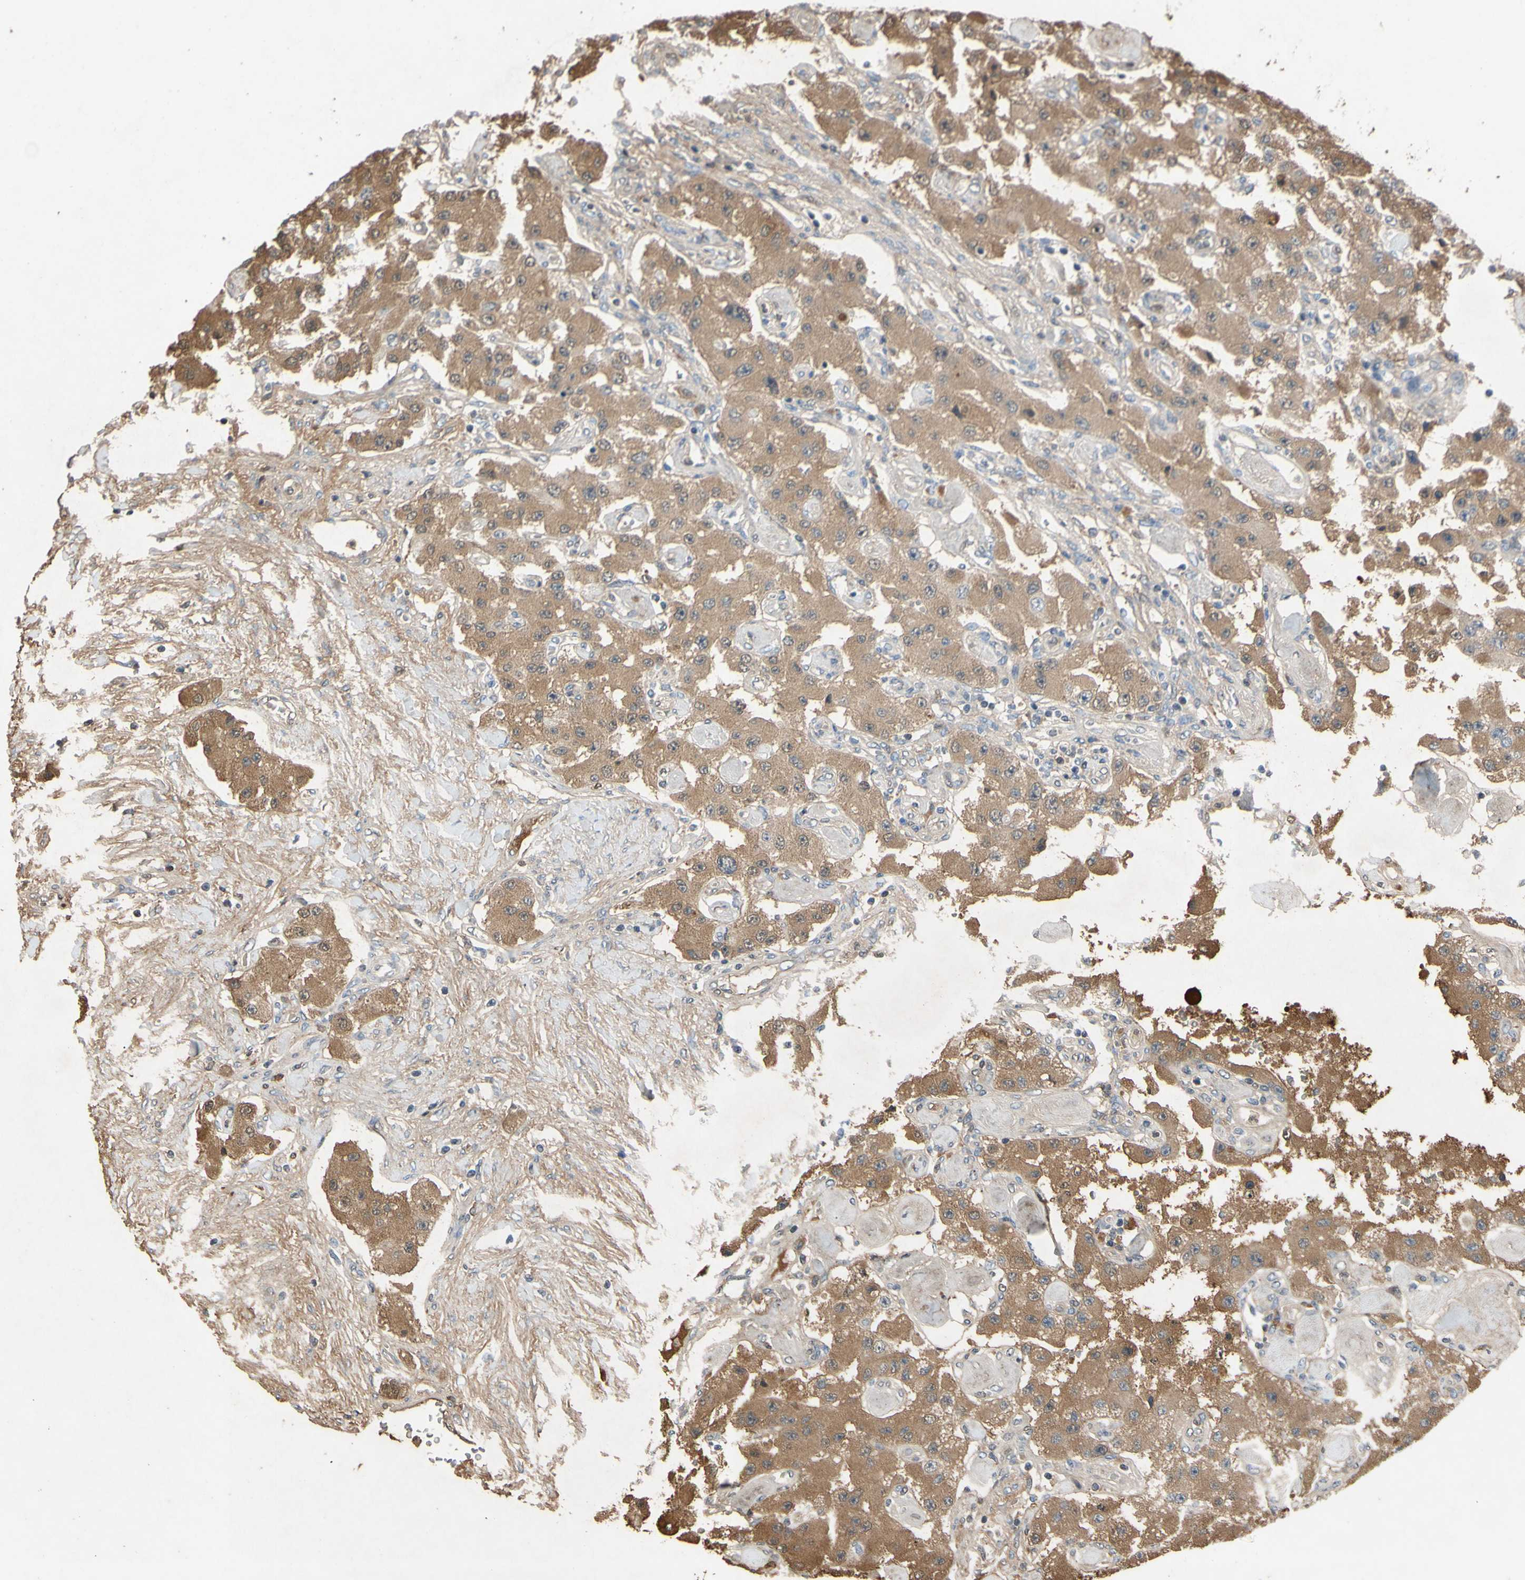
{"staining": {"intensity": "moderate", "quantity": "25%-75%", "location": "cytoplasmic/membranous"}, "tissue": "carcinoid", "cell_type": "Tumor cells", "image_type": "cancer", "snomed": [{"axis": "morphology", "description": "Carcinoid, malignant, NOS"}, {"axis": "topography", "description": "Pancreas"}], "caption": "Human carcinoid stained with a brown dye shows moderate cytoplasmic/membranous positive staining in approximately 25%-75% of tumor cells.", "gene": "TIMP2", "patient": {"sex": "male", "age": 41}}